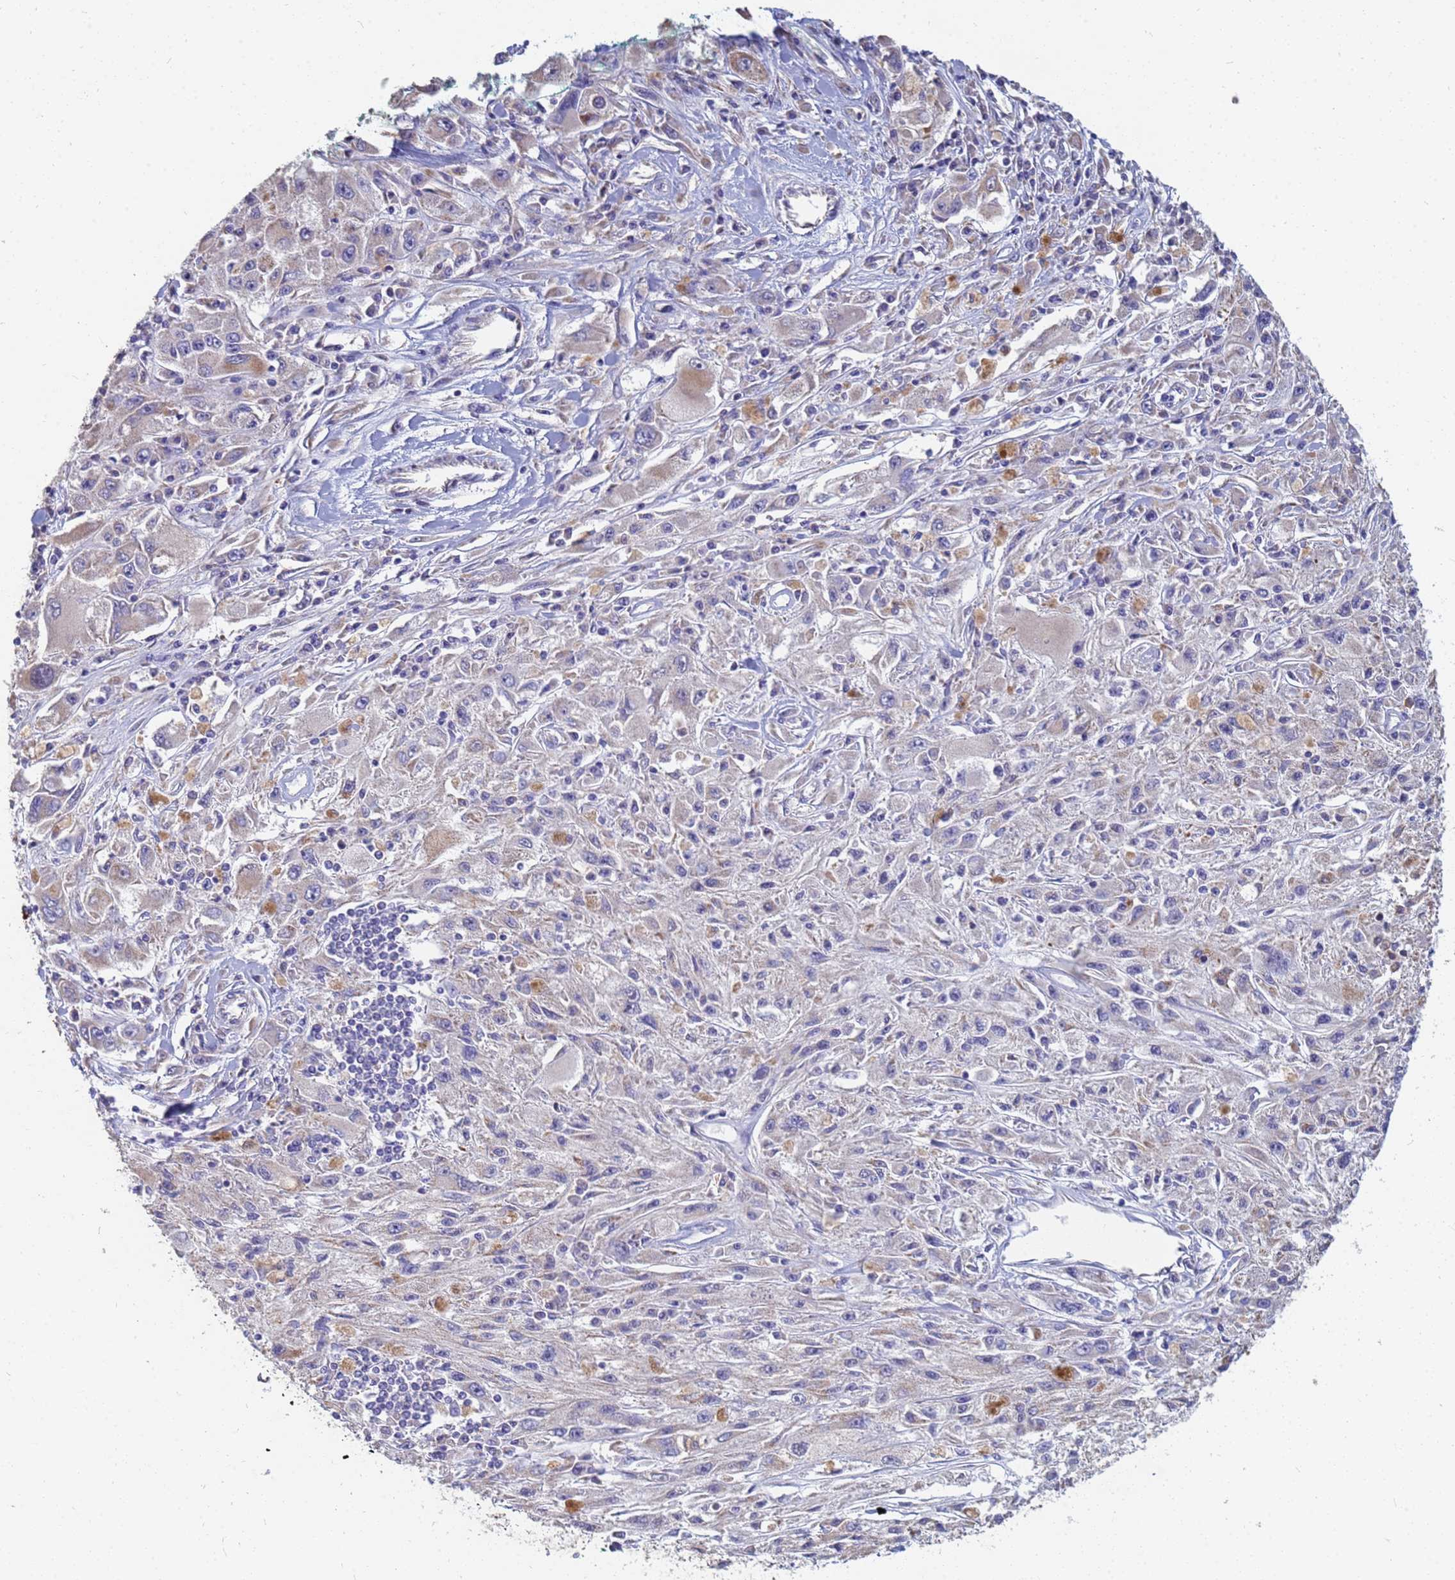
{"staining": {"intensity": "negative", "quantity": "none", "location": "none"}, "tissue": "melanoma", "cell_type": "Tumor cells", "image_type": "cancer", "snomed": [{"axis": "morphology", "description": "Malignant melanoma, Metastatic site"}, {"axis": "topography", "description": "Skin"}], "caption": "IHC of melanoma exhibits no staining in tumor cells.", "gene": "UQCRH", "patient": {"sex": "male", "age": 53}}